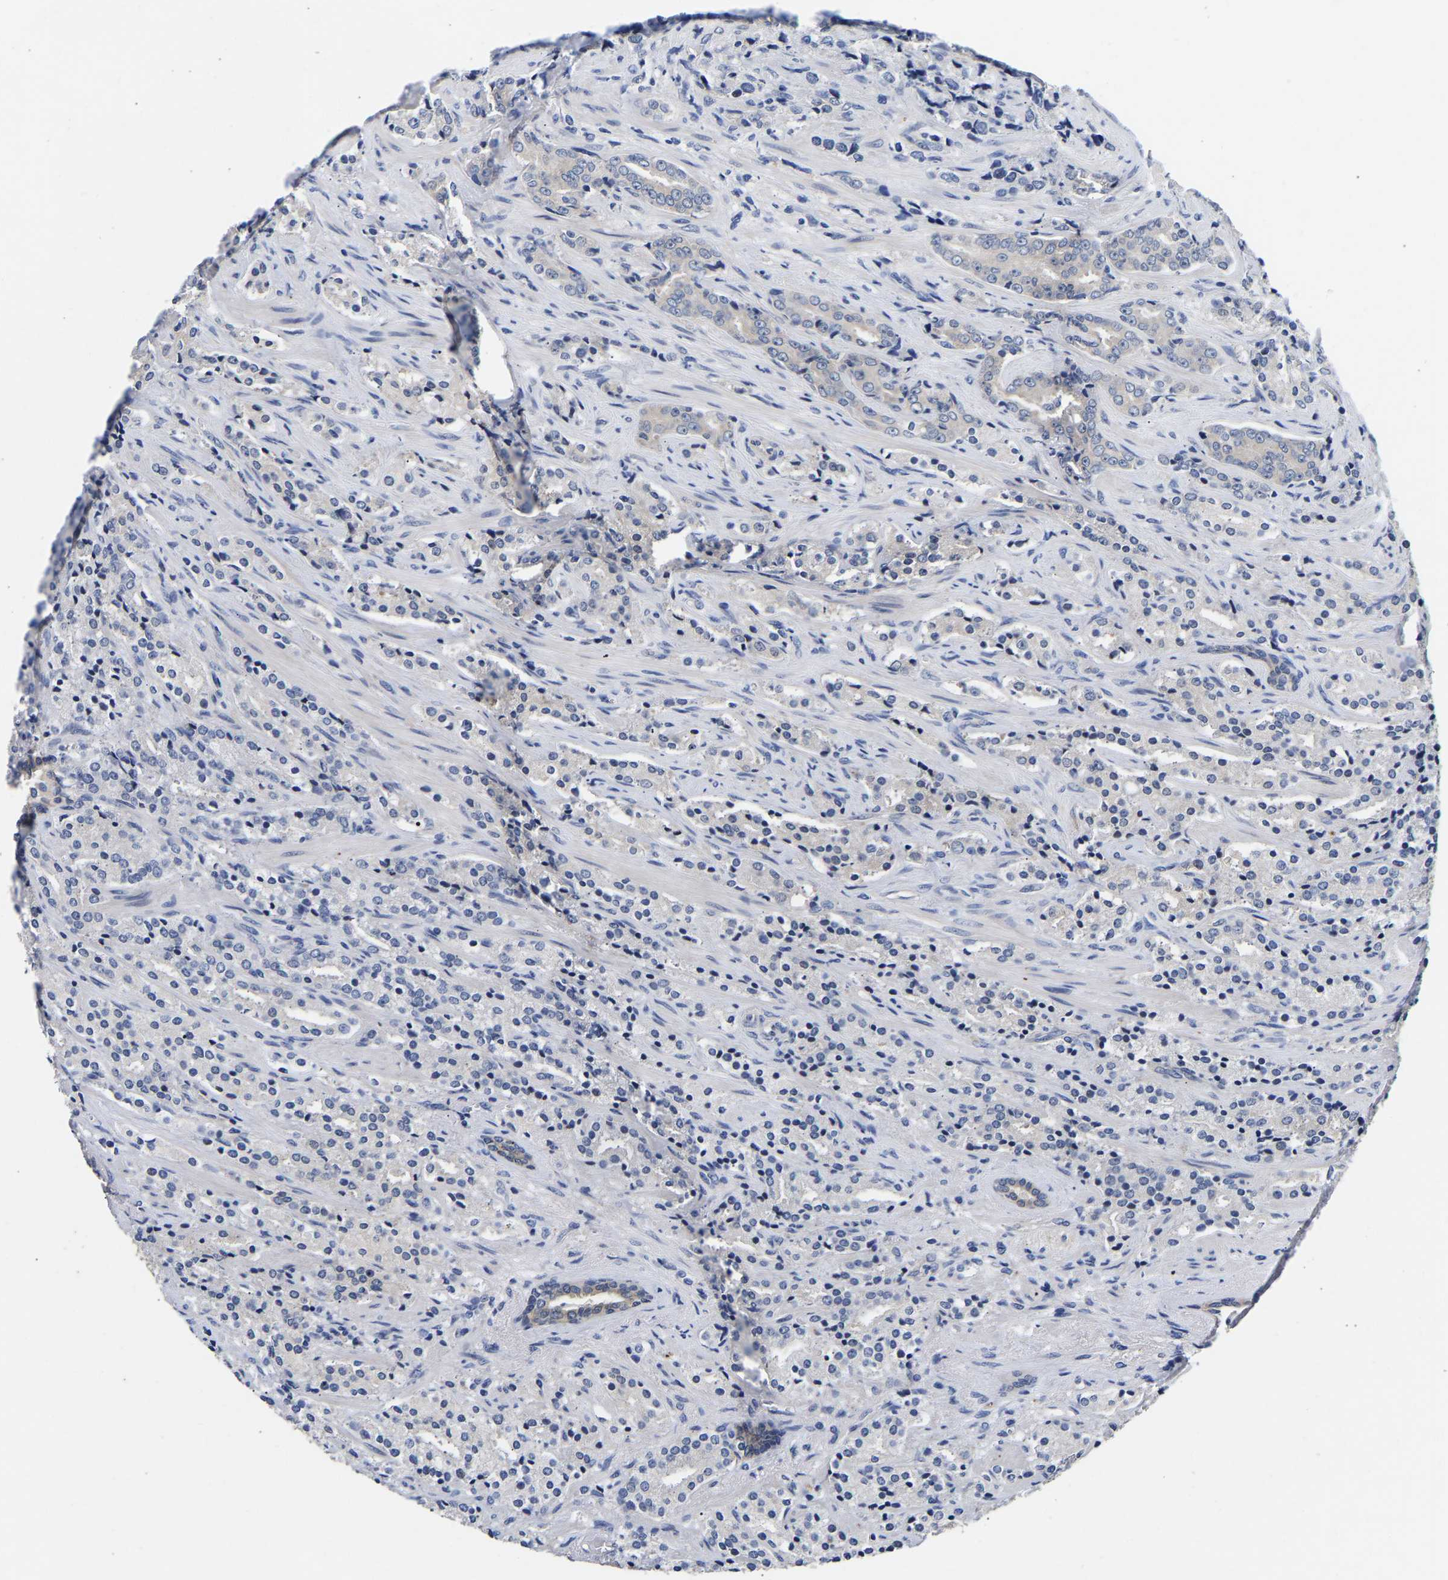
{"staining": {"intensity": "negative", "quantity": "none", "location": "none"}, "tissue": "prostate cancer", "cell_type": "Tumor cells", "image_type": "cancer", "snomed": [{"axis": "morphology", "description": "Adenocarcinoma, High grade"}, {"axis": "topography", "description": "Prostate"}], "caption": "Prostate cancer (adenocarcinoma (high-grade)) was stained to show a protein in brown. There is no significant expression in tumor cells. The staining was performed using DAB (3,3'-diaminobenzidine) to visualize the protein expression in brown, while the nuclei were stained in blue with hematoxylin (Magnification: 20x).", "gene": "CCDC6", "patient": {"sex": "male", "age": 71}}